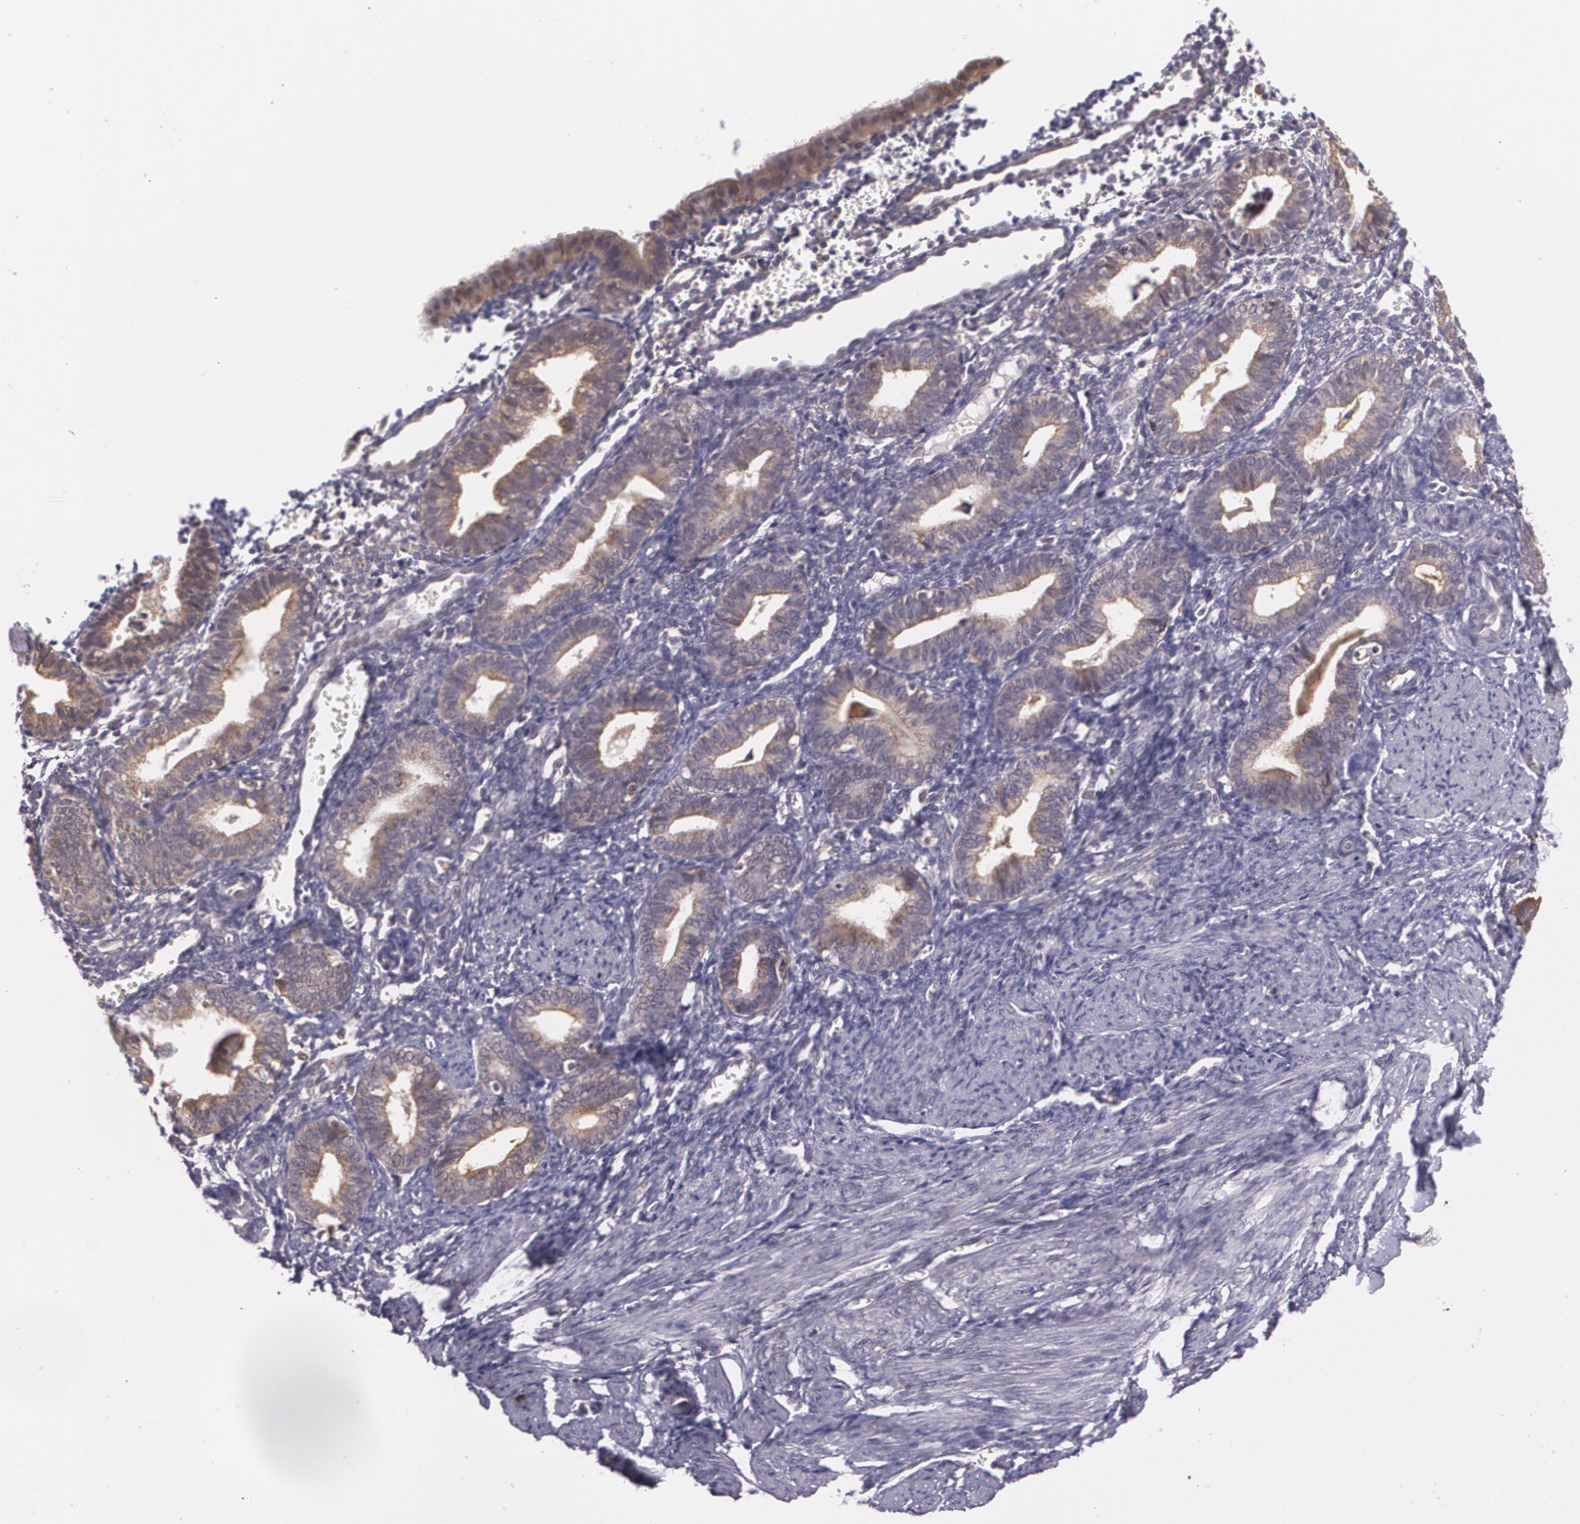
{"staining": {"intensity": "negative", "quantity": "none", "location": "none"}, "tissue": "endometrium", "cell_type": "Cells in endometrial stroma", "image_type": "normal", "snomed": [{"axis": "morphology", "description": "Normal tissue, NOS"}, {"axis": "topography", "description": "Endometrium"}], "caption": "Immunohistochemistry (IHC) histopathology image of normal endometrium: human endometrium stained with DAB shows no significant protein staining in cells in endometrial stroma. The staining is performed using DAB brown chromogen with nuclei counter-stained in using hematoxylin.", "gene": "CCL17", "patient": {"sex": "female", "age": 61}}